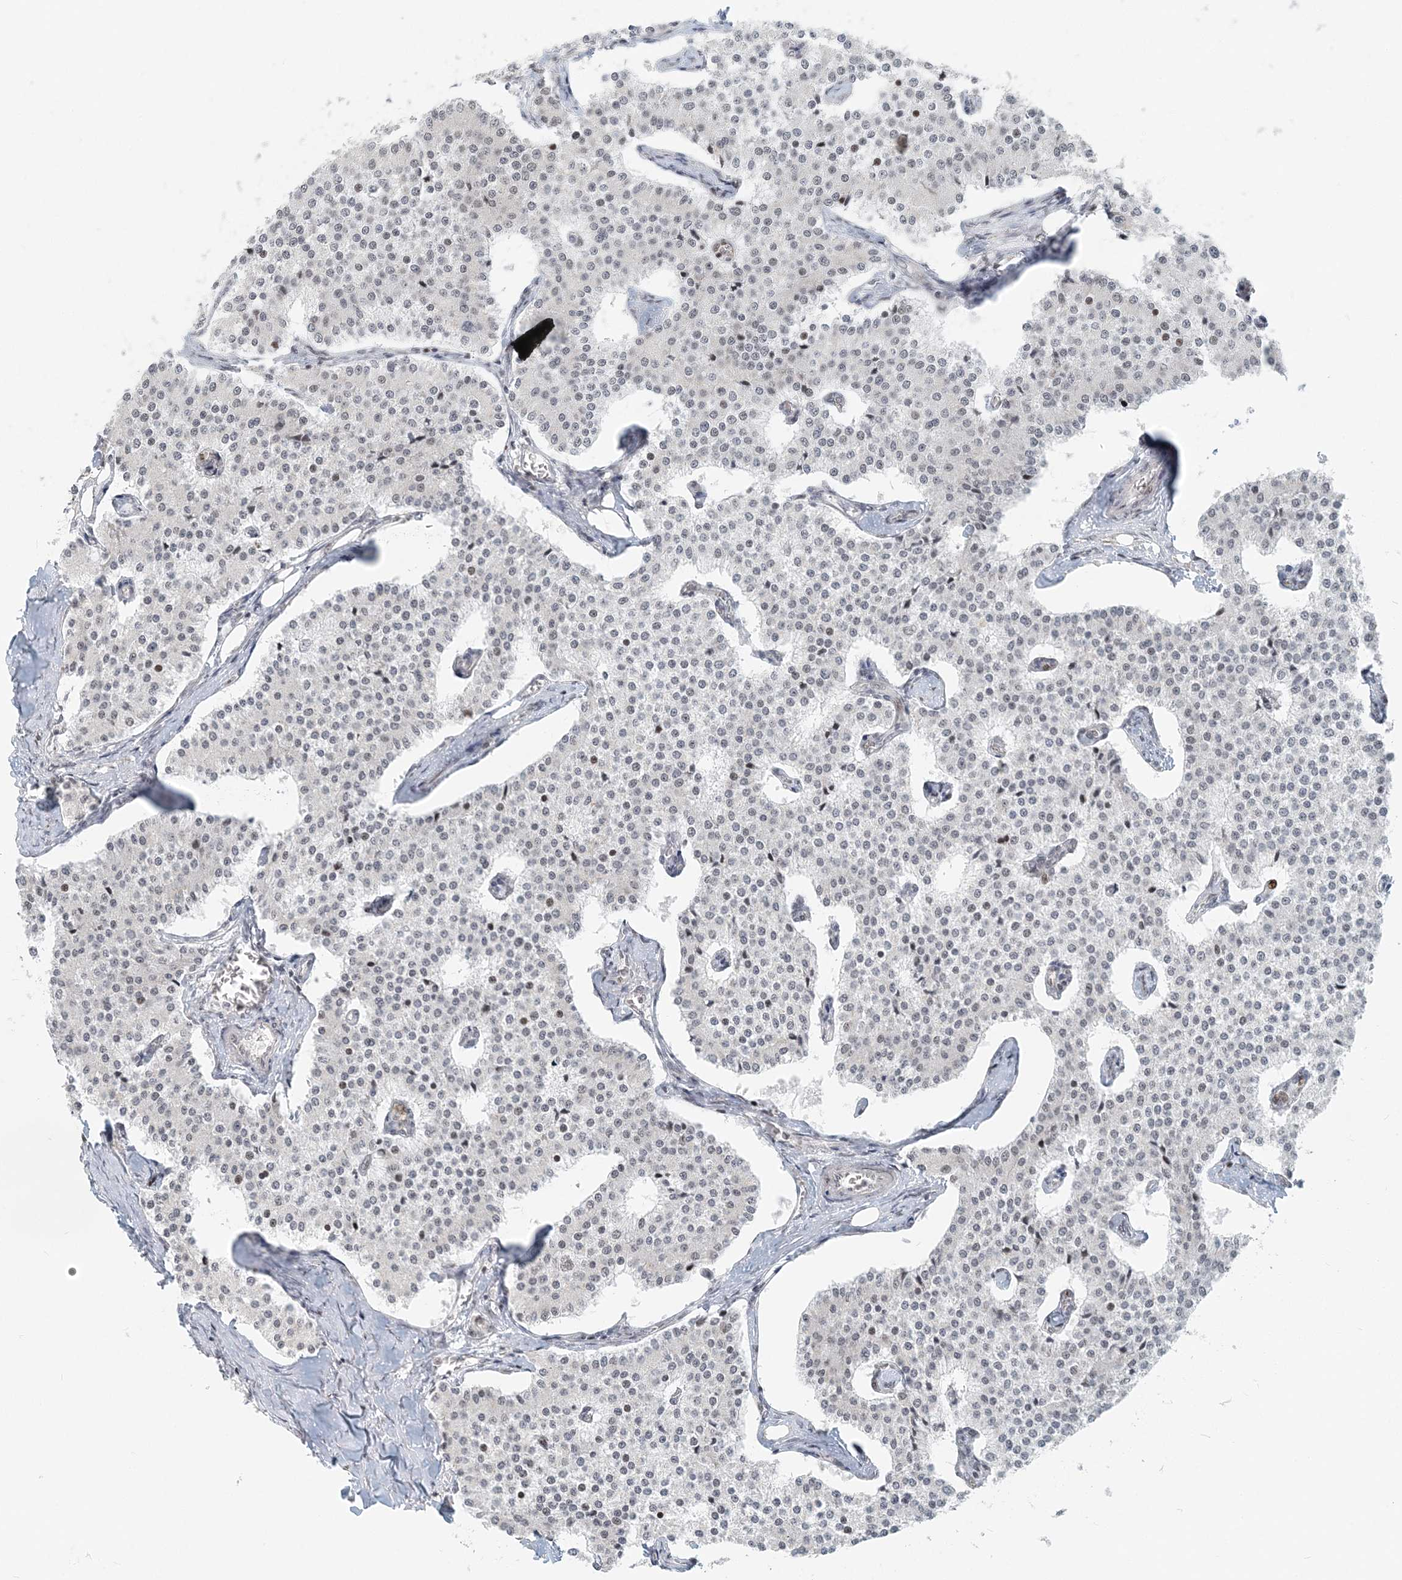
{"staining": {"intensity": "negative", "quantity": "none", "location": "none"}, "tissue": "carcinoid", "cell_type": "Tumor cells", "image_type": "cancer", "snomed": [{"axis": "morphology", "description": "Carcinoid, malignant, NOS"}, {"axis": "topography", "description": "Colon"}], "caption": "This is an IHC photomicrograph of human carcinoid (malignant). There is no expression in tumor cells.", "gene": "BAZ1B", "patient": {"sex": "female", "age": 52}}